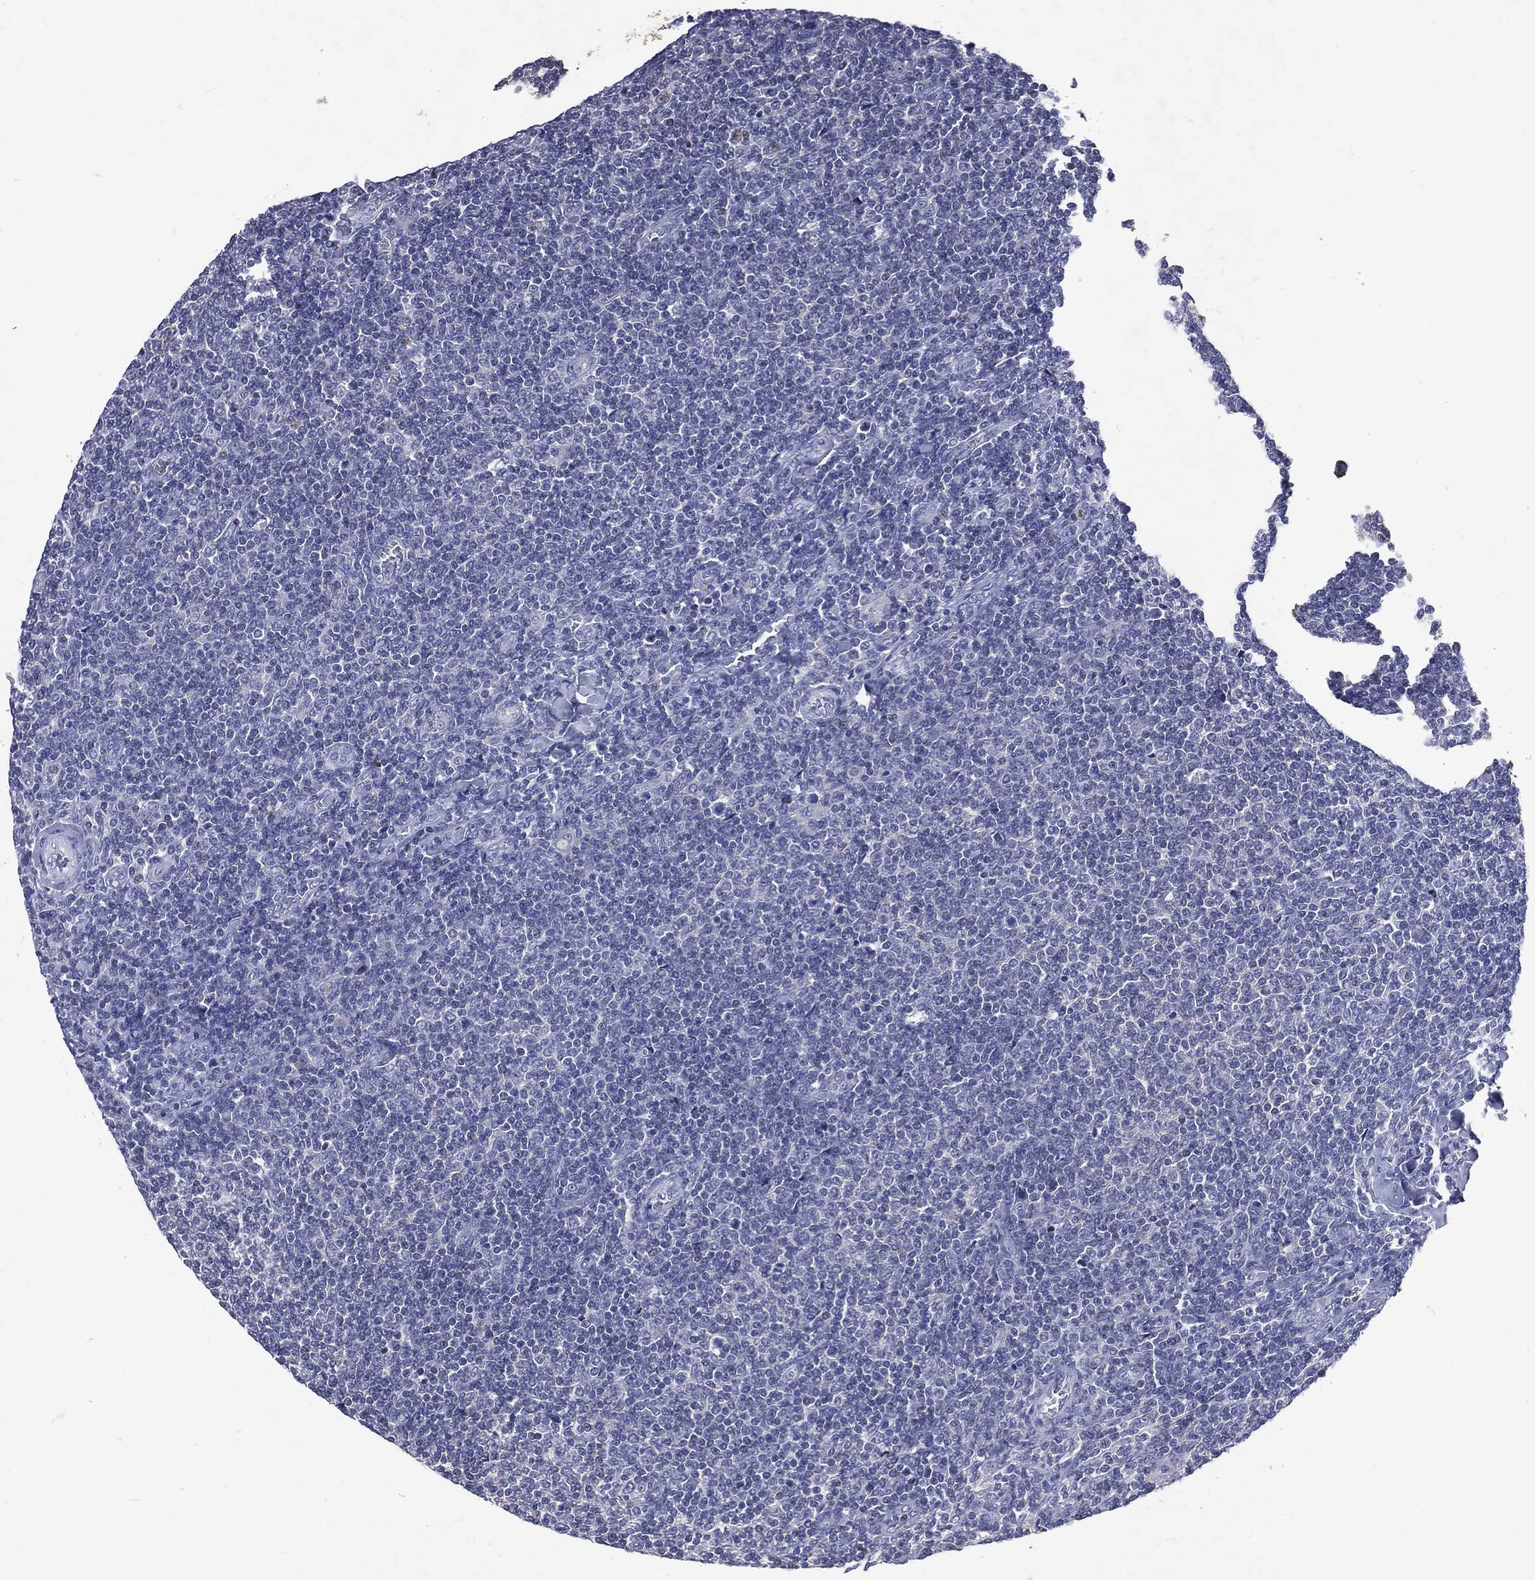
{"staining": {"intensity": "negative", "quantity": "none", "location": "none"}, "tissue": "lymphoma", "cell_type": "Tumor cells", "image_type": "cancer", "snomed": [{"axis": "morphology", "description": "Malignant lymphoma, non-Hodgkin's type, Low grade"}, {"axis": "topography", "description": "Lymph node"}], "caption": "Immunohistochemical staining of malignant lymphoma, non-Hodgkin's type (low-grade) shows no significant staining in tumor cells. (Immunohistochemistry, brightfield microscopy, high magnification).", "gene": "SLC34A2", "patient": {"sex": "male", "age": 52}}